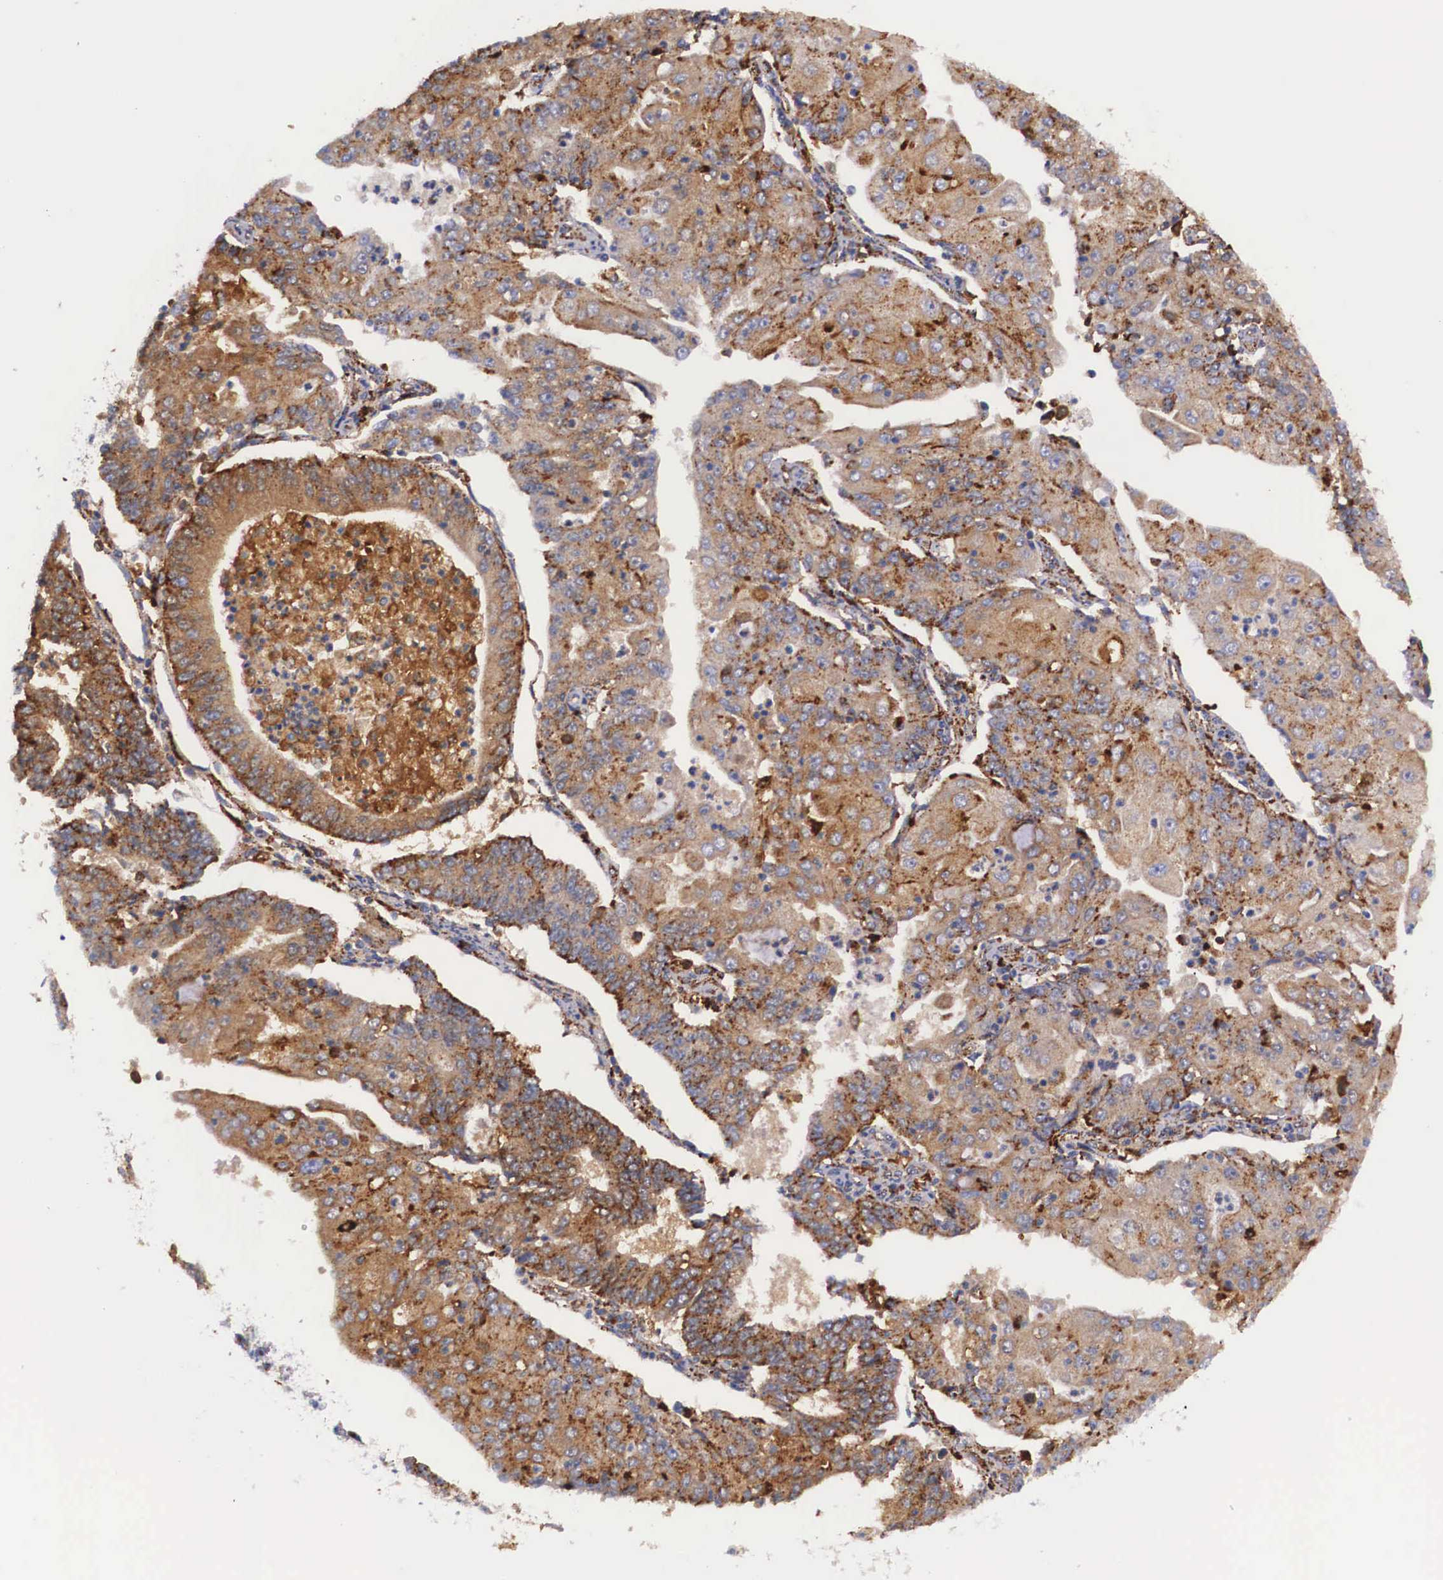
{"staining": {"intensity": "strong", "quantity": ">75%", "location": "cytoplasmic/membranous"}, "tissue": "endometrial cancer", "cell_type": "Tumor cells", "image_type": "cancer", "snomed": [{"axis": "morphology", "description": "Adenocarcinoma, NOS"}, {"axis": "topography", "description": "Endometrium"}], "caption": "Immunohistochemical staining of endometrial cancer (adenocarcinoma) shows high levels of strong cytoplasmic/membranous protein staining in approximately >75% of tumor cells. The protein of interest is shown in brown color, while the nuclei are stained blue.", "gene": "NAGA", "patient": {"sex": "female", "age": 56}}